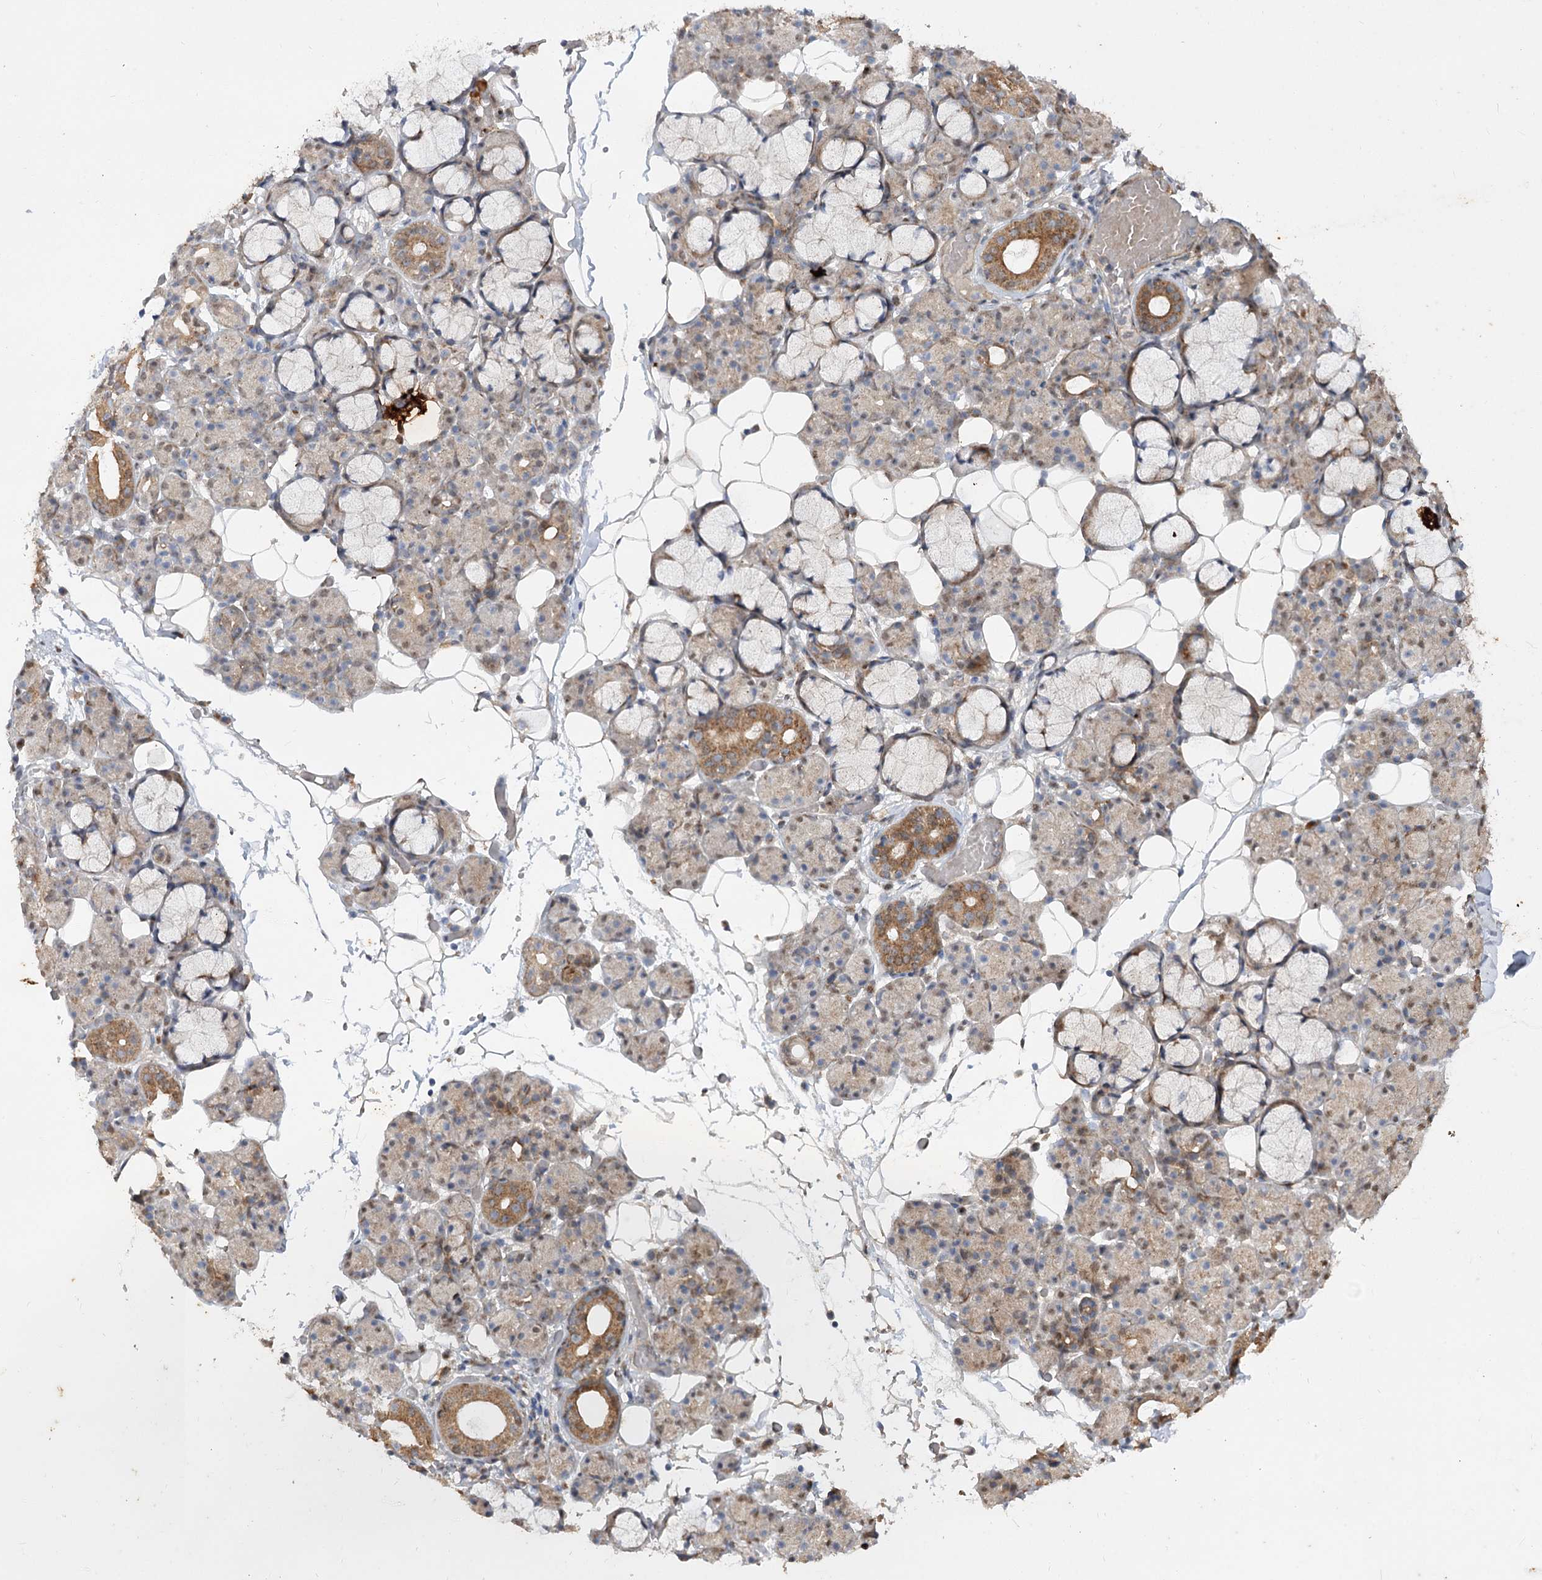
{"staining": {"intensity": "moderate", "quantity": "<25%", "location": "cytoplasmic/membranous"}, "tissue": "salivary gland", "cell_type": "Glandular cells", "image_type": "normal", "snomed": [{"axis": "morphology", "description": "Normal tissue, NOS"}, {"axis": "topography", "description": "Salivary gland"}], "caption": "This micrograph reveals immunohistochemistry (IHC) staining of unremarkable human salivary gland, with low moderate cytoplasmic/membranous positivity in approximately <25% of glandular cells.", "gene": "ZSCAN23", "patient": {"sex": "male", "age": 63}}